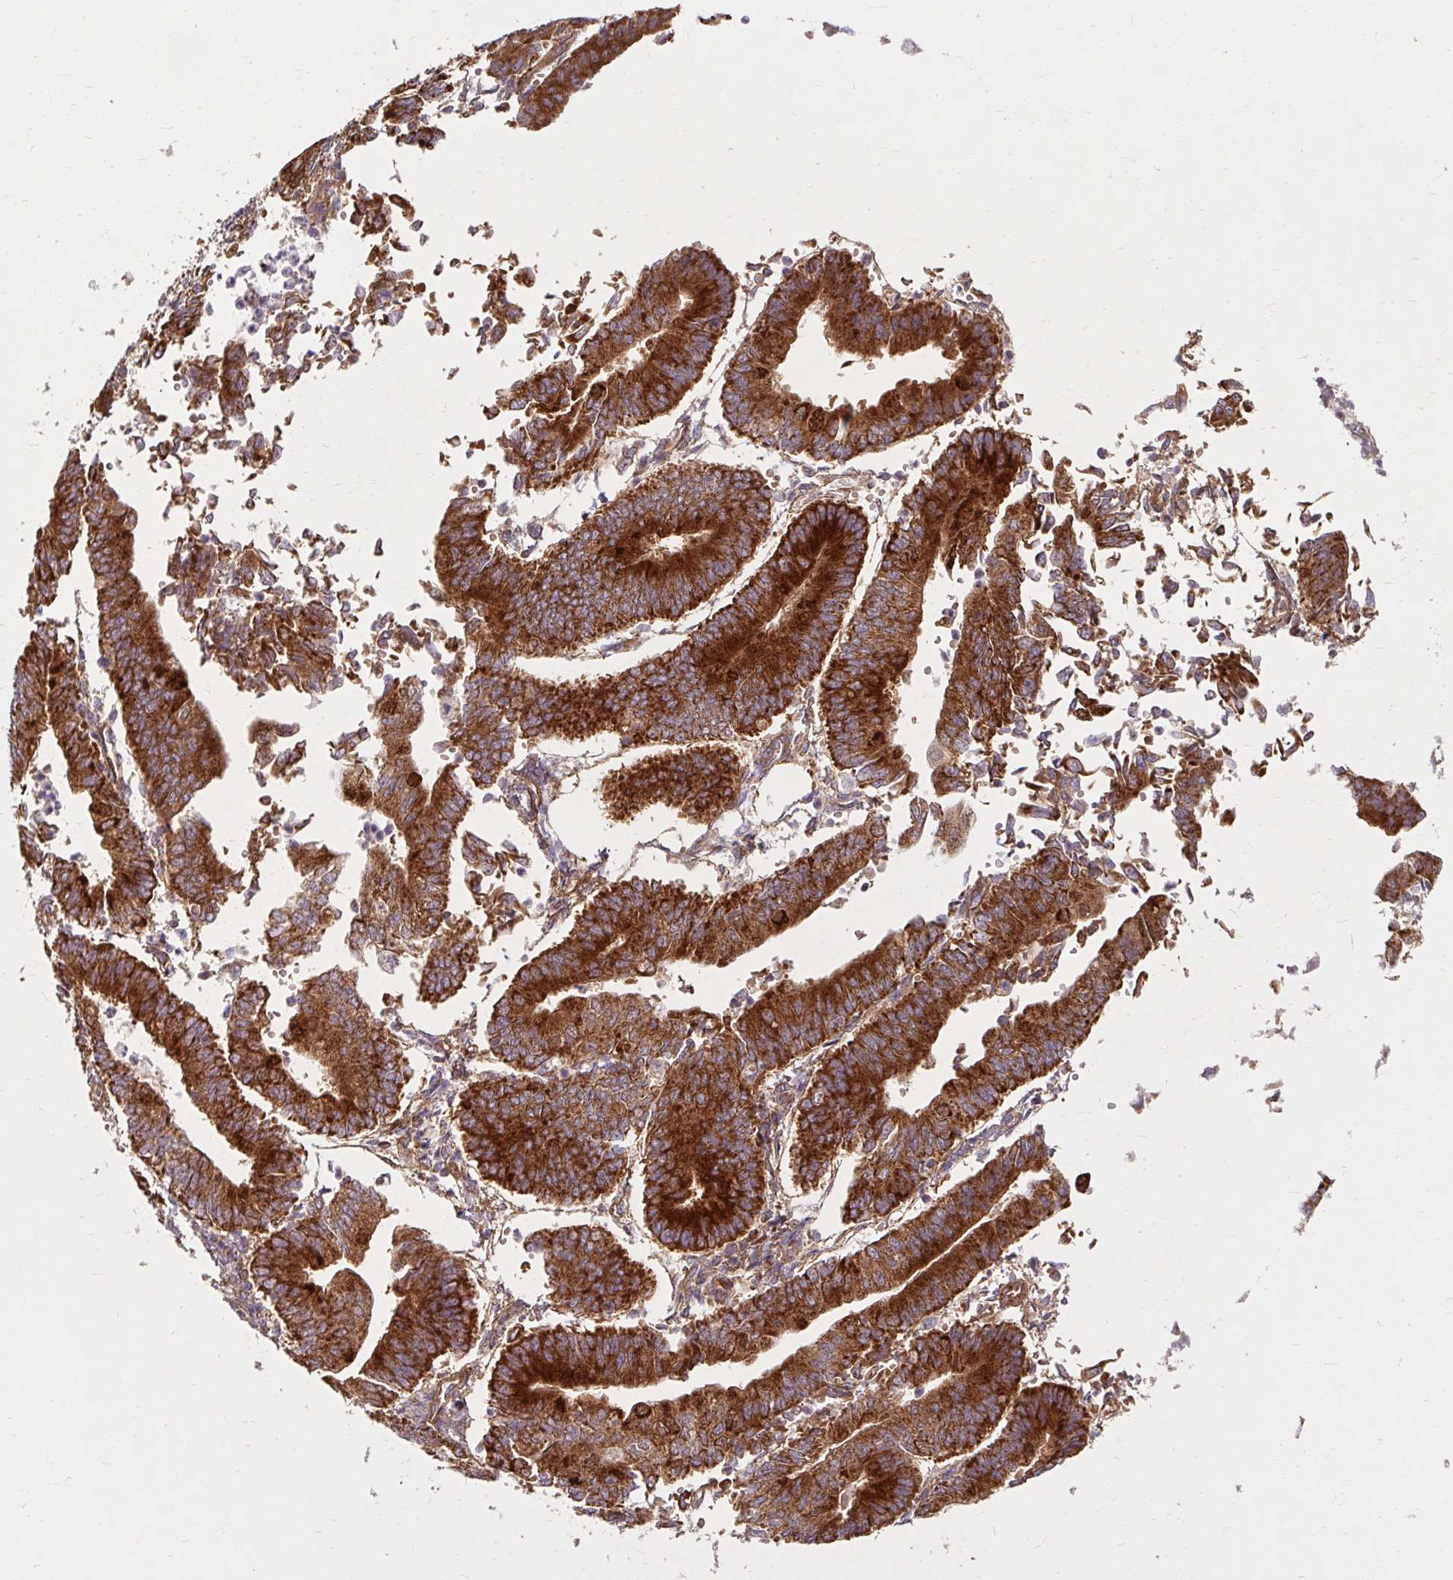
{"staining": {"intensity": "strong", "quantity": ">75%", "location": "cytoplasmic/membranous"}, "tissue": "endometrial cancer", "cell_type": "Tumor cells", "image_type": "cancer", "snomed": [{"axis": "morphology", "description": "Adenocarcinoma, NOS"}, {"axis": "topography", "description": "Endometrium"}], "caption": "About >75% of tumor cells in human endometrial cancer exhibit strong cytoplasmic/membranous protein positivity as visualized by brown immunohistochemical staining.", "gene": "BTF3", "patient": {"sex": "female", "age": 65}}